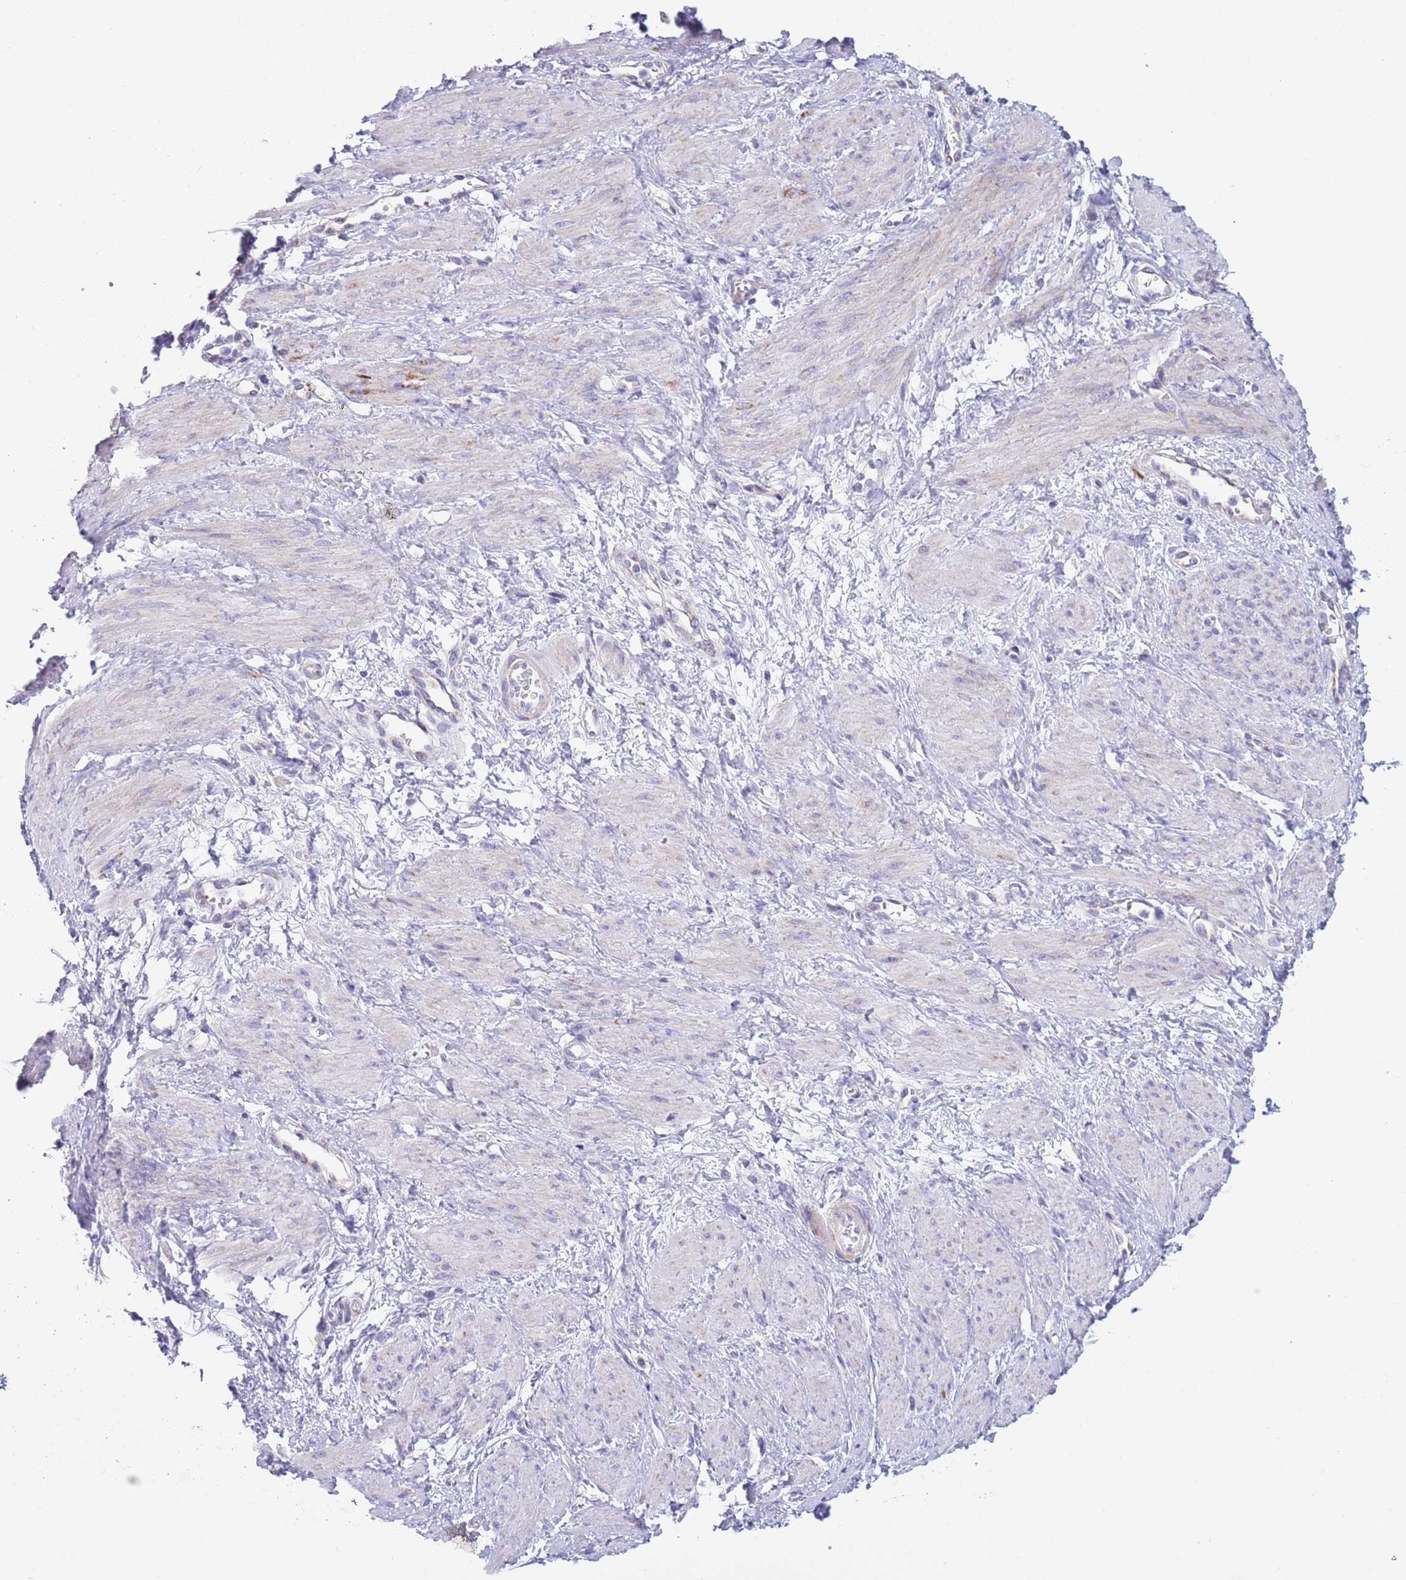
{"staining": {"intensity": "negative", "quantity": "none", "location": "none"}, "tissue": "smooth muscle", "cell_type": "Smooth muscle cells", "image_type": "normal", "snomed": [{"axis": "morphology", "description": "Normal tissue, NOS"}, {"axis": "topography", "description": "Smooth muscle"}, {"axis": "topography", "description": "Uterus"}], "caption": "The photomicrograph demonstrates no staining of smooth muscle cells in normal smooth muscle. (Immunohistochemistry (ihc), brightfield microscopy, high magnification).", "gene": "MOCOS", "patient": {"sex": "female", "age": 39}}